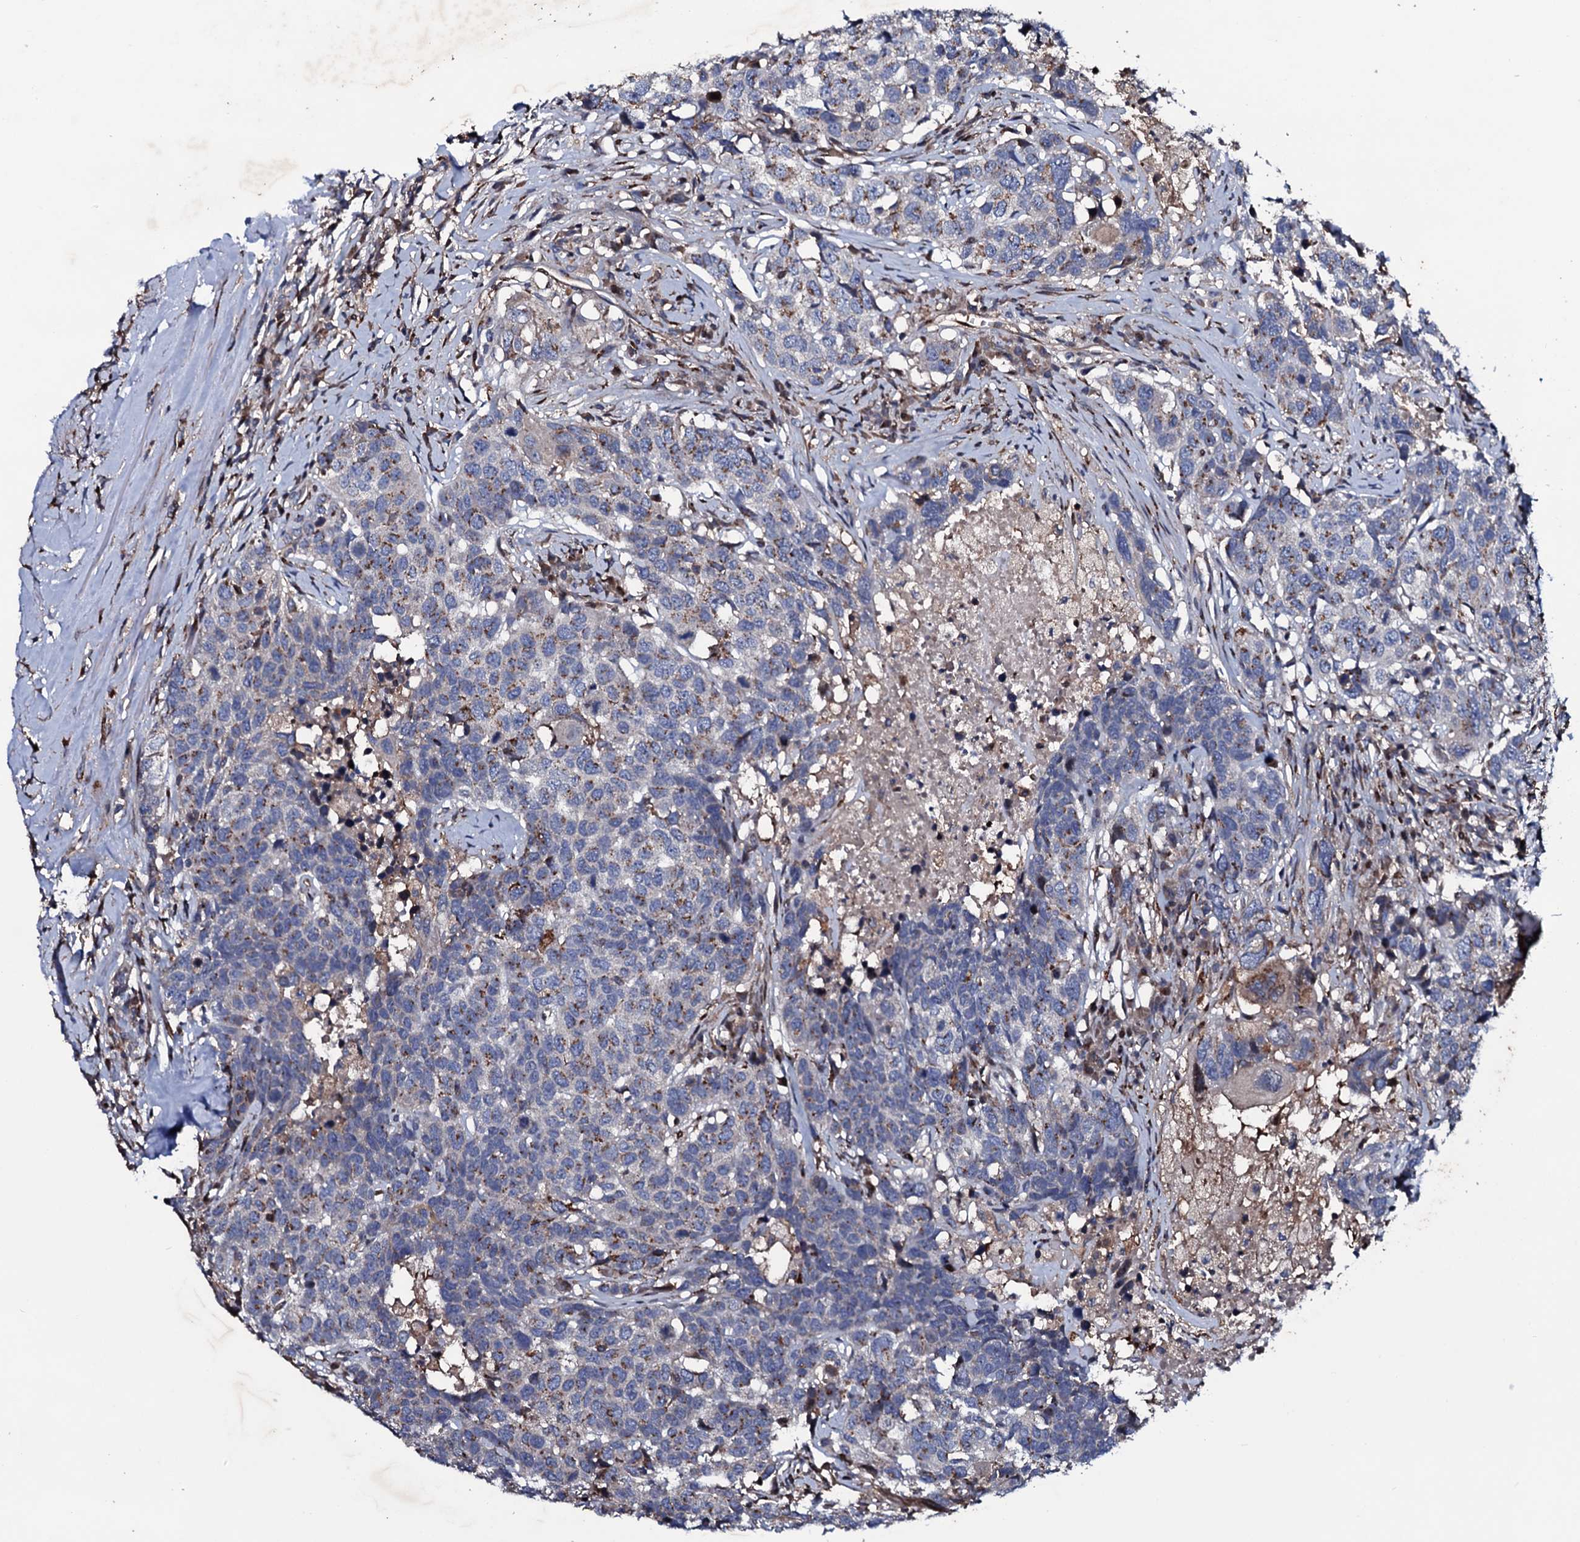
{"staining": {"intensity": "weak", "quantity": "<25%", "location": "cytoplasmic/membranous"}, "tissue": "head and neck cancer", "cell_type": "Tumor cells", "image_type": "cancer", "snomed": [{"axis": "morphology", "description": "Squamous cell carcinoma, NOS"}, {"axis": "topography", "description": "Head-Neck"}], "caption": "A high-resolution image shows immunohistochemistry staining of head and neck cancer, which shows no significant staining in tumor cells.", "gene": "PLET1", "patient": {"sex": "male", "age": 66}}